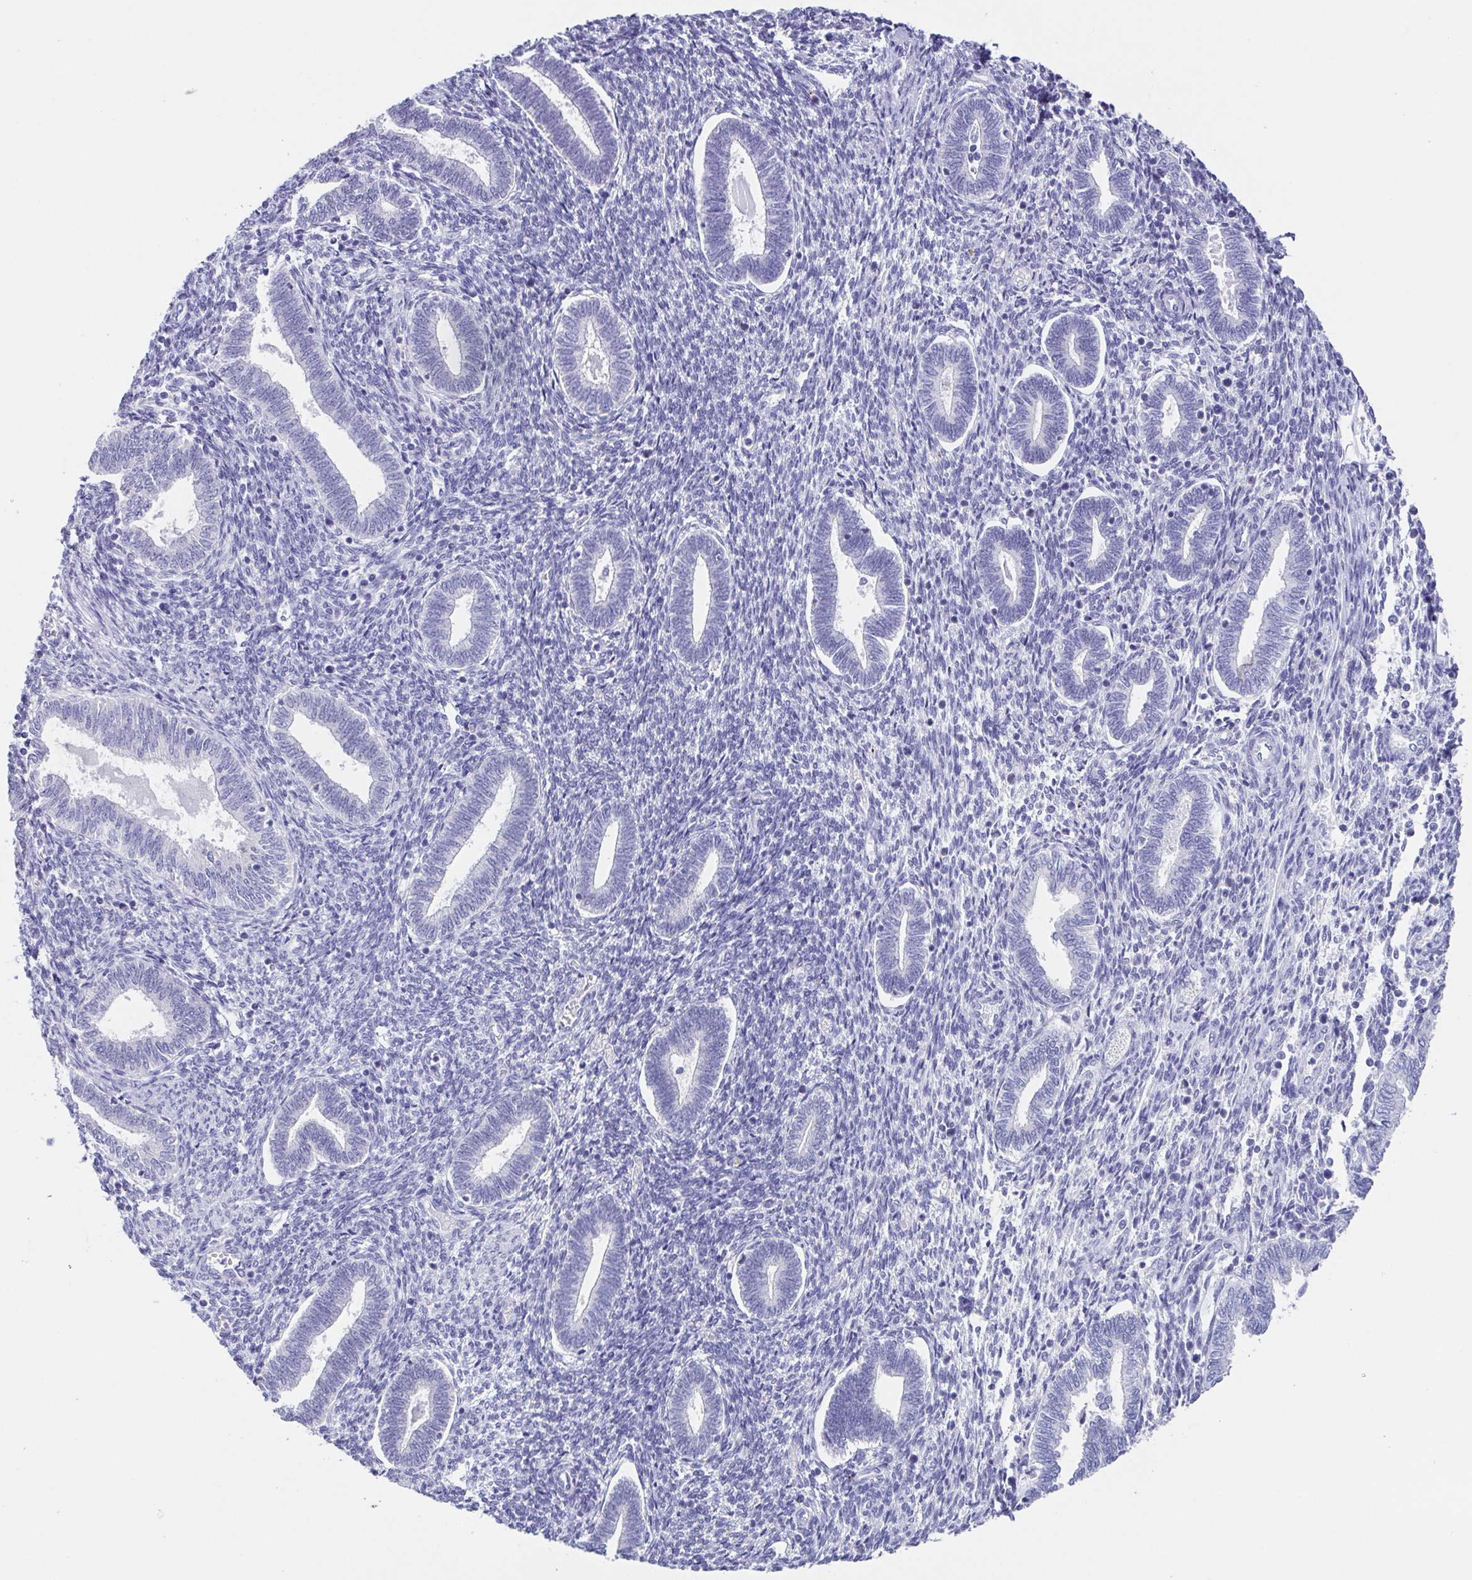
{"staining": {"intensity": "negative", "quantity": "none", "location": "none"}, "tissue": "endometrium", "cell_type": "Cells in endometrial stroma", "image_type": "normal", "snomed": [{"axis": "morphology", "description": "Normal tissue, NOS"}, {"axis": "topography", "description": "Endometrium"}], "caption": "This is an immunohistochemistry (IHC) micrograph of benign endometrium. There is no staining in cells in endometrial stroma.", "gene": "RDH11", "patient": {"sex": "female", "age": 42}}